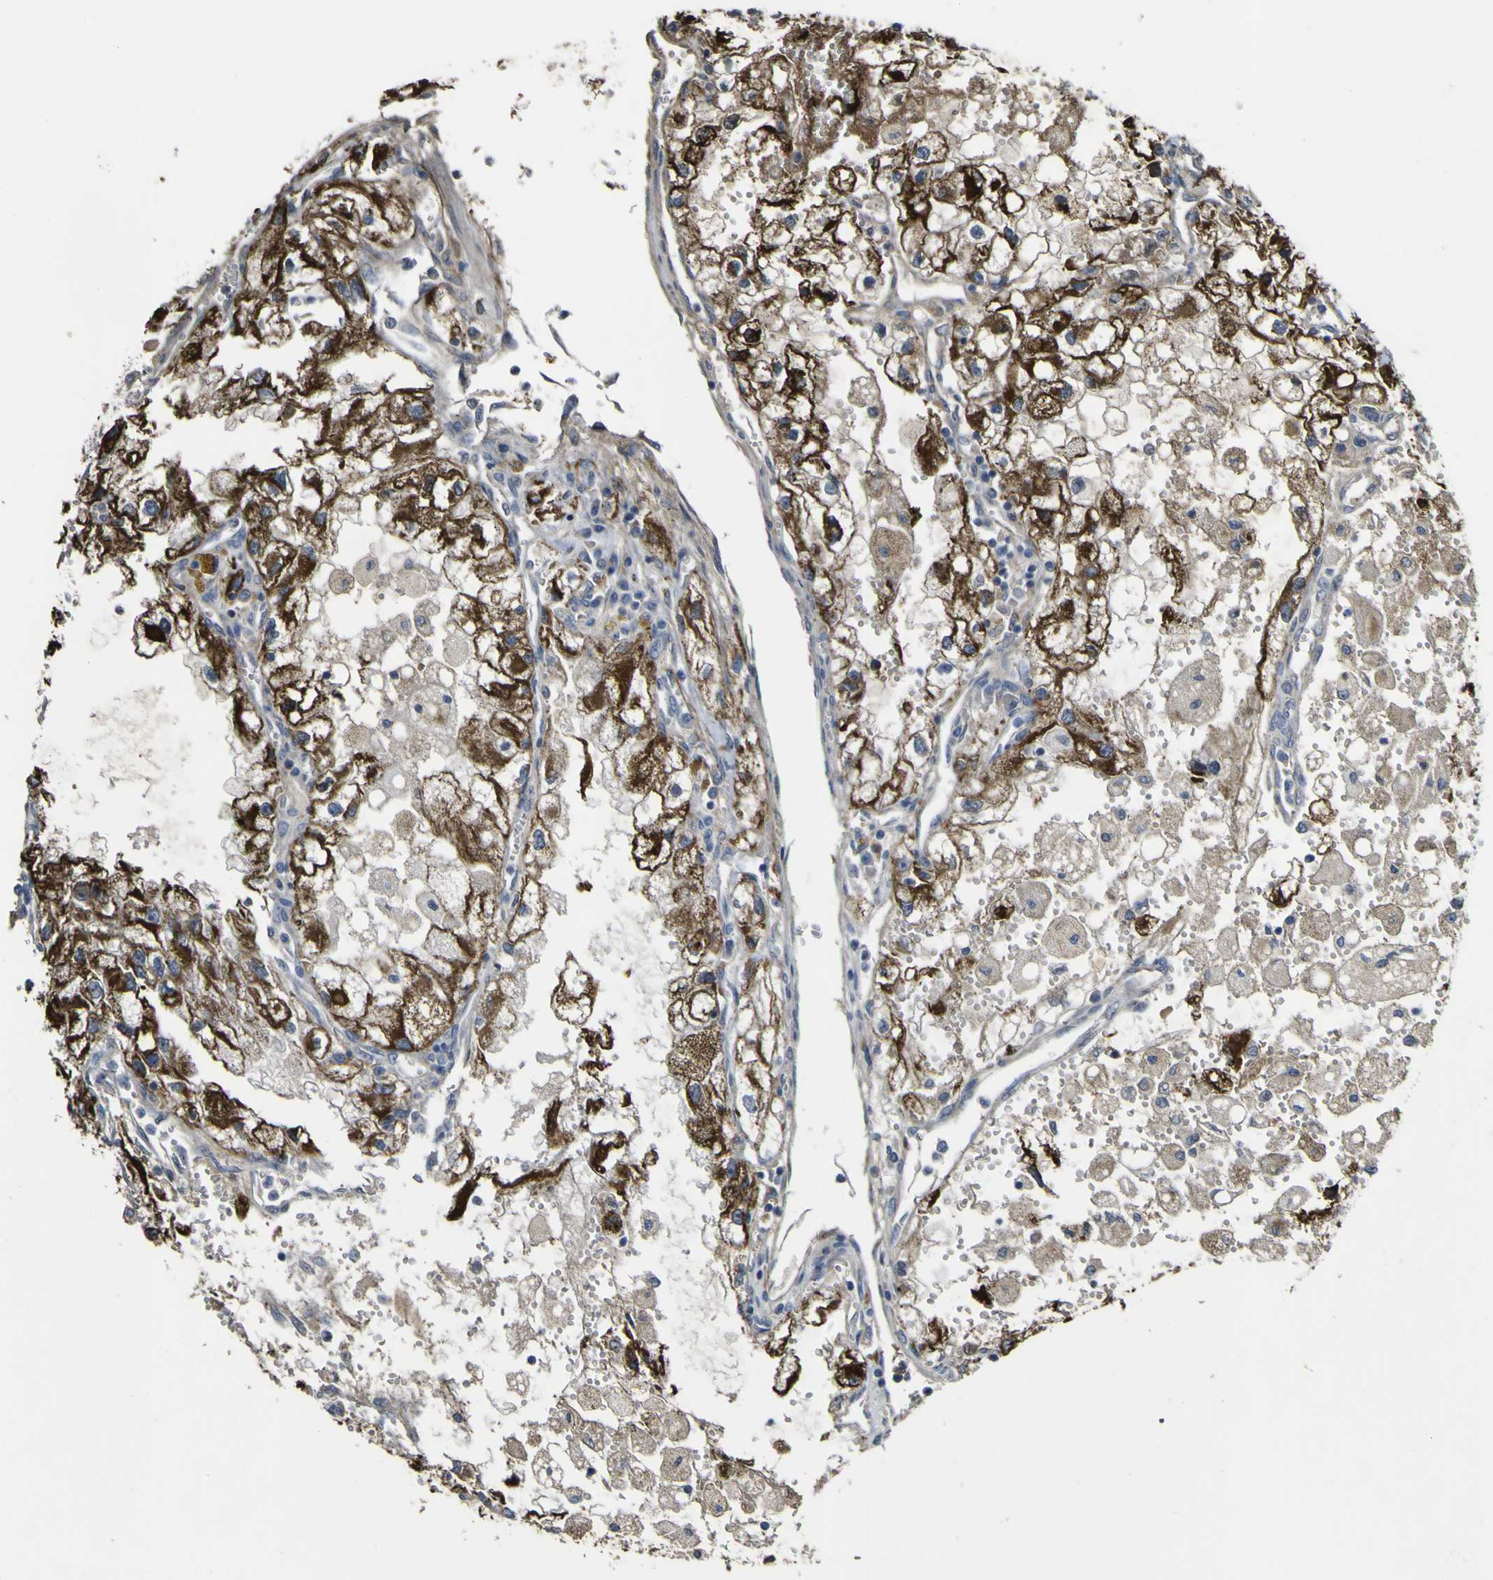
{"staining": {"intensity": "strong", "quantity": ">75%", "location": "cytoplasmic/membranous"}, "tissue": "renal cancer", "cell_type": "Tumor cells", "image_type": "cancer", "snomed": [{"axis": "morphology", "description": "Adenocarcinoma, NOS"}, {"axis": "topography", "description": "Kidney"}], "caption": "IHC histopathology image of neoplastic tissue: human adenocarcinoma (renal) stained using immunohistochemistry (IHC) shows high levels of strong protein expression localized specifically in the cytoplasmic/membranous of tumor cells, appearing as a cytoplasmic/membranous brown color.", "gene": "GPLD1", "patient": {"sex": "female", "age": 70}}